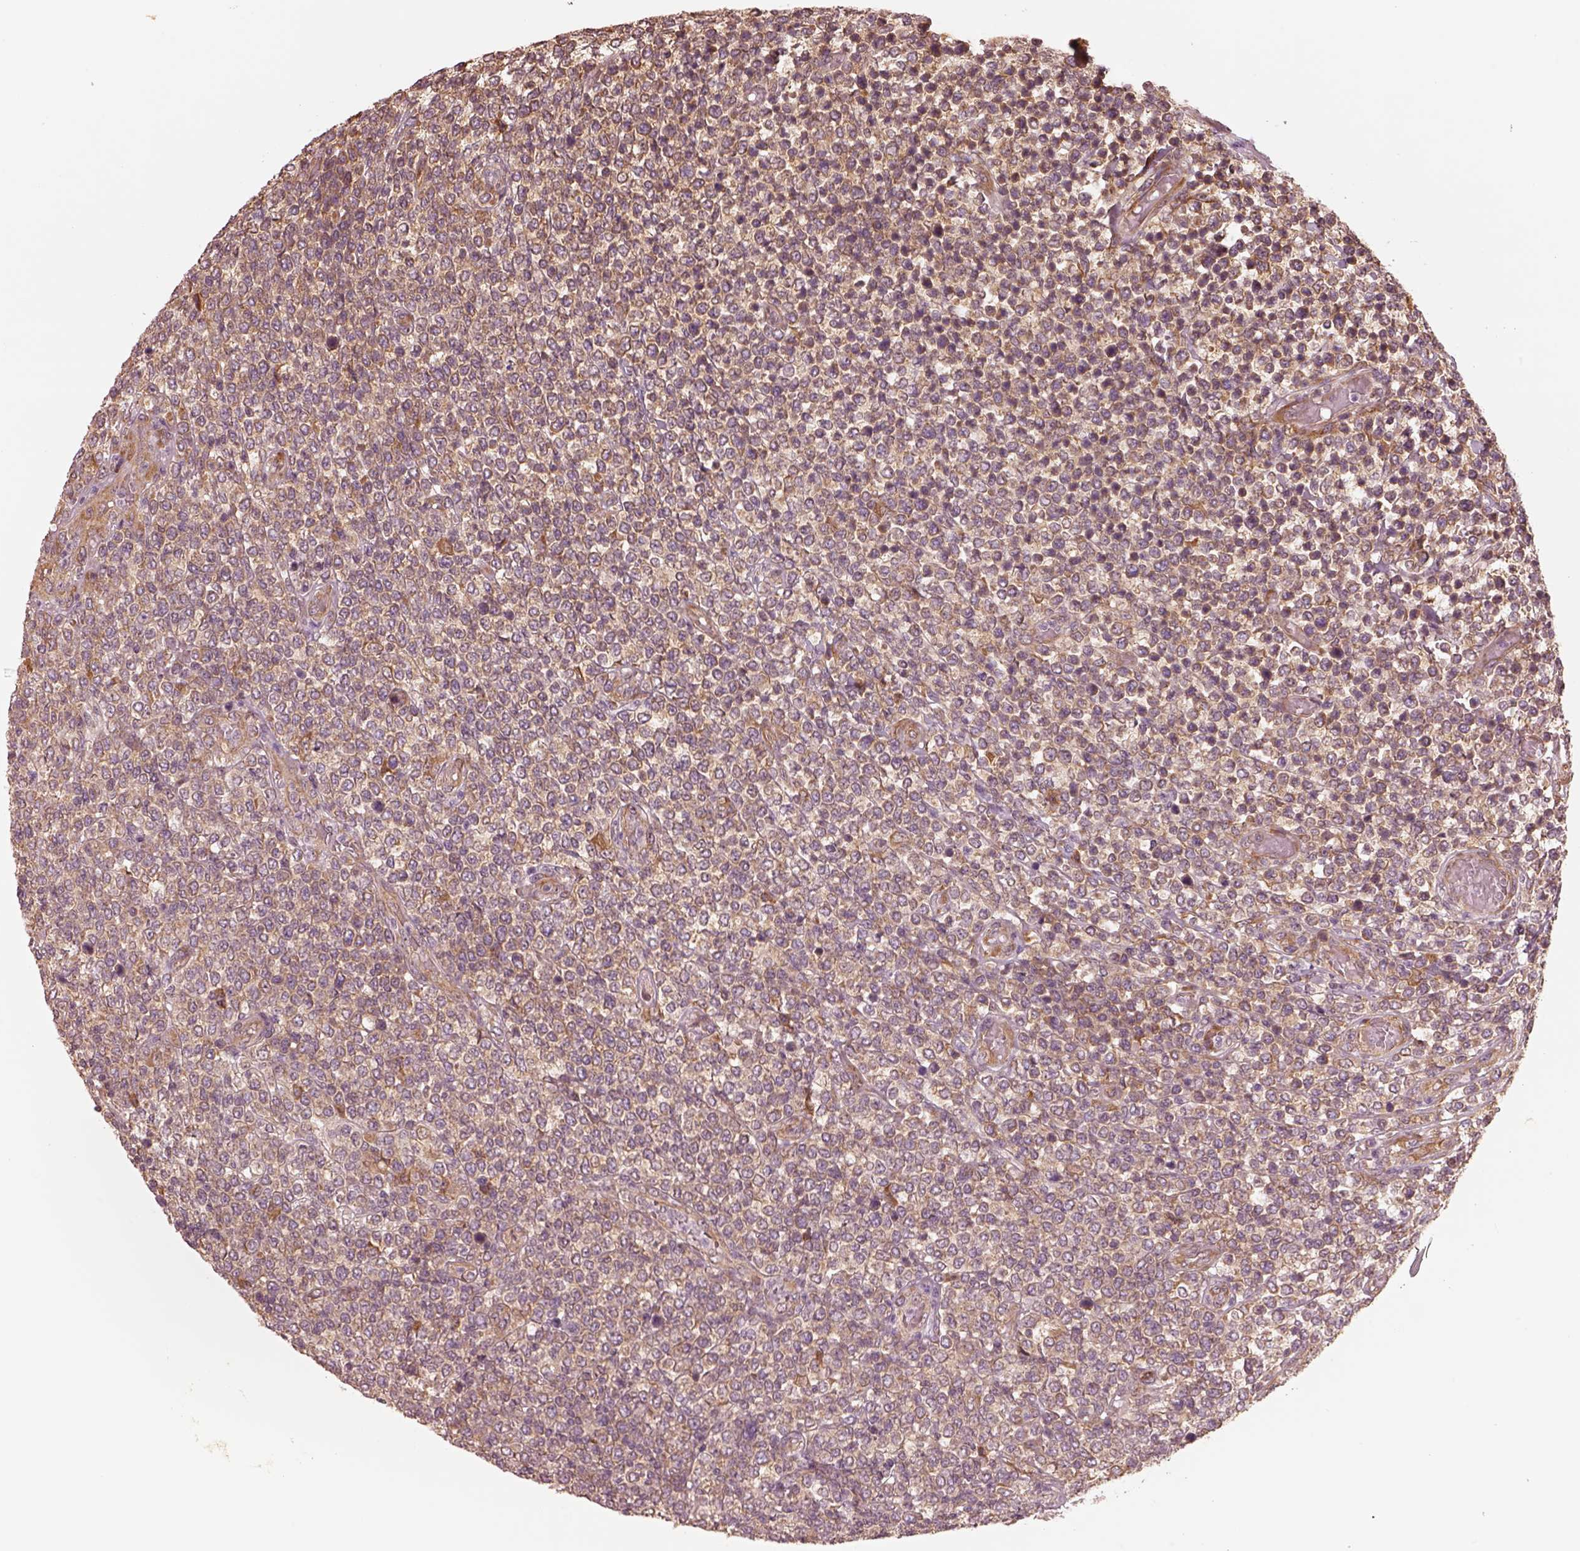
{"staining": {"intensity": "weak", "quantity": ">75%", "location": "cytoplasmic/membranous"}, "tissue": "lymphoma", "cell_type": "Tumor cells", "image_type": "cancer", "snomed": [{"axis": "morphology", "description": "Malignant lymphoma, non-Hodgkin's type, High grade"}, {"axis": "topography", "description": "Soft tissue"}], "caption": "Immunohistochemical staining of human lymphoma reveals weak cytoplasmic/membranous protein staining in about >75% of tumor cells. Ihc stains the protein of interest in brown and the nuclei are stained blue.", "gene": "RPS5", "patient": {"sex": "female", "age": 56}}